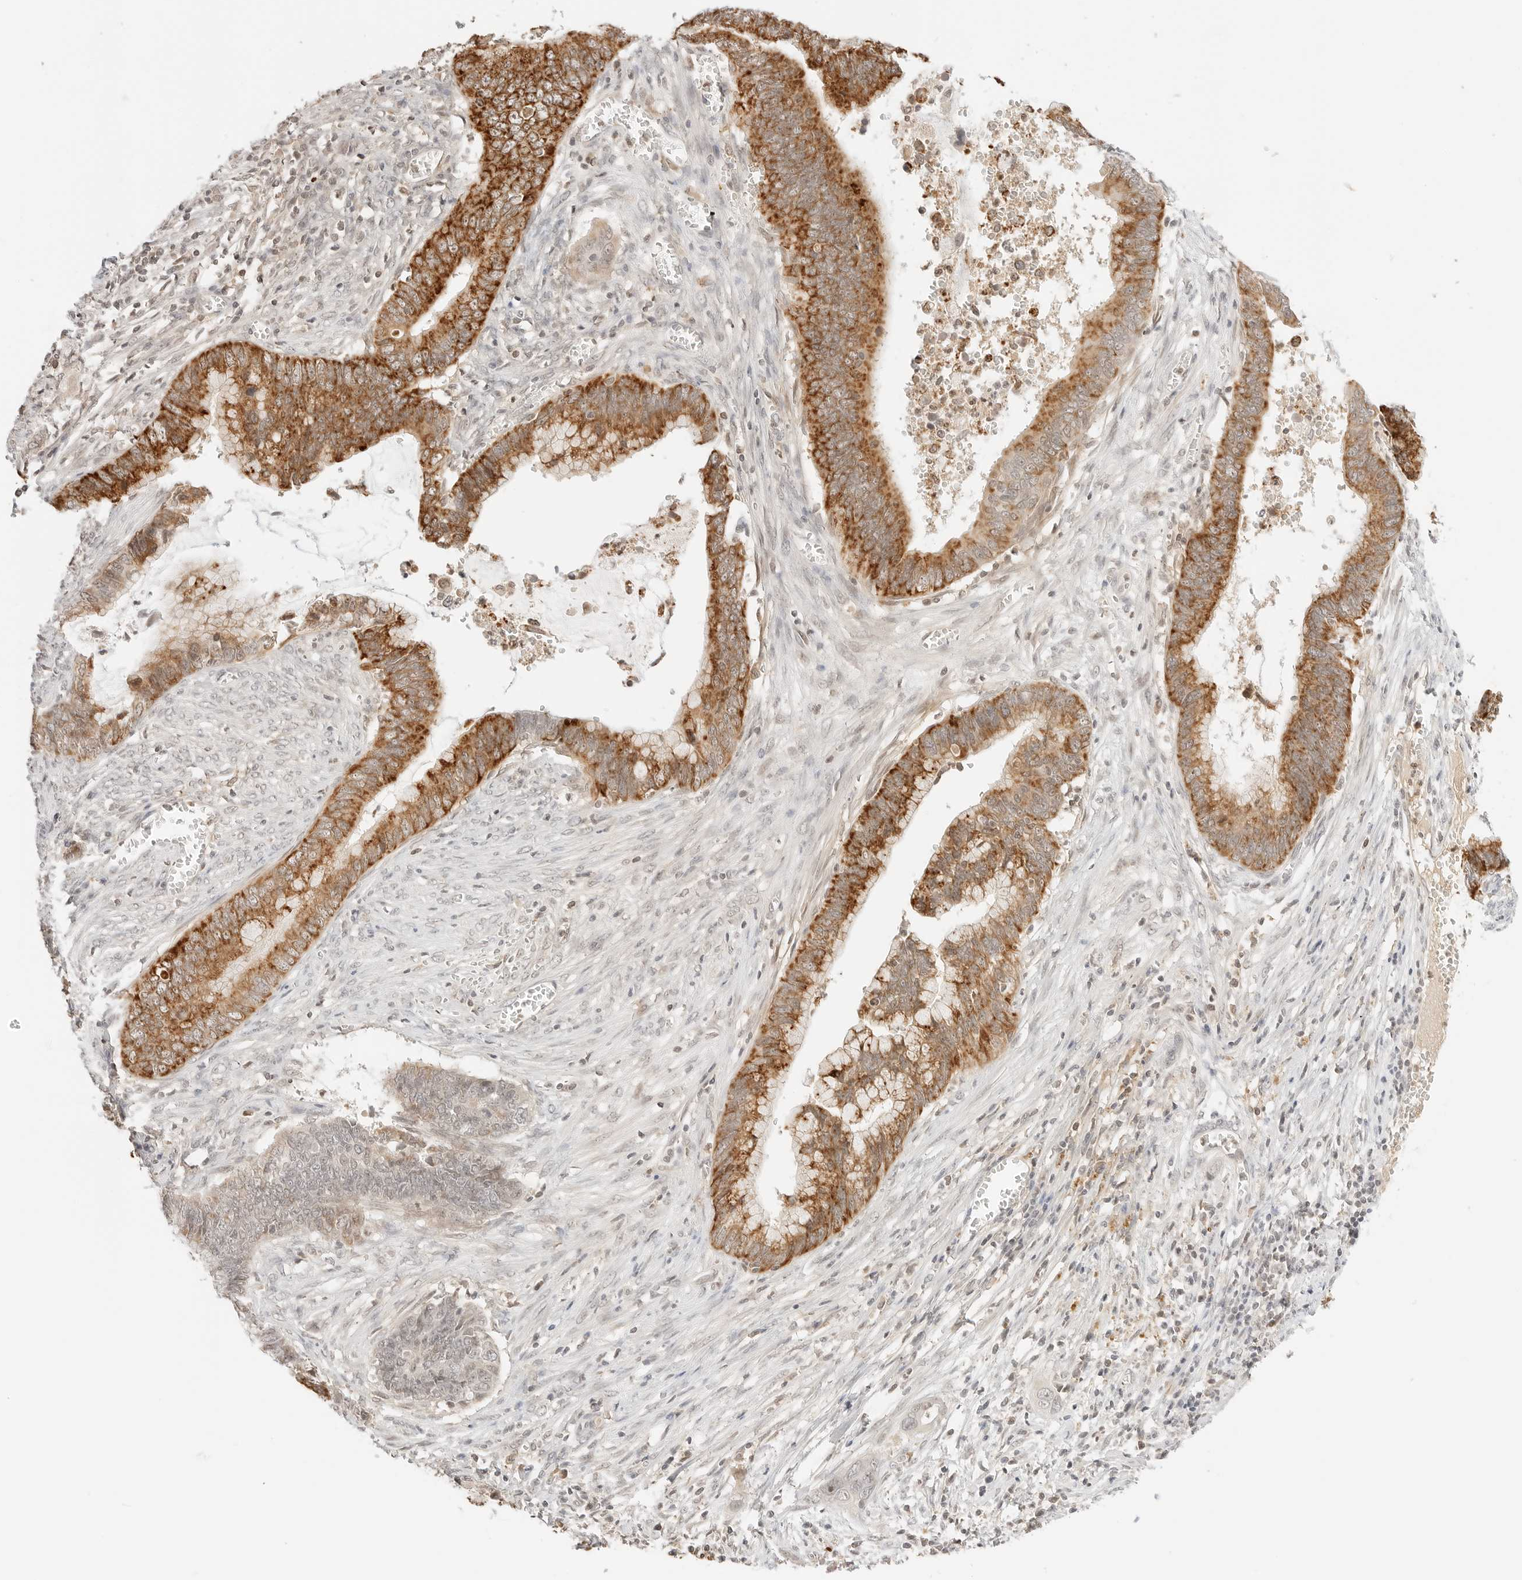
{"staining": {"intensity": "strong", "quantity": ">75%", "location": "cytoplasmic/membranous"}, "tissue": "cervical cancer", "cell_type": "Tumor cells", "image_type": "cancer", "snomed": [{"axis": "morphology", "description": "Adenocarcinoma, NOS"}, {"axis": "topography", "description": "Cervix"}], "caption": "Strong cytoplasmic/membranous expression is seen in about >75% of tumor cells in adenocarcinoma (cervical).", "gene": "RPS6KL1", "patient": {"sex": "female", "age": 44}}